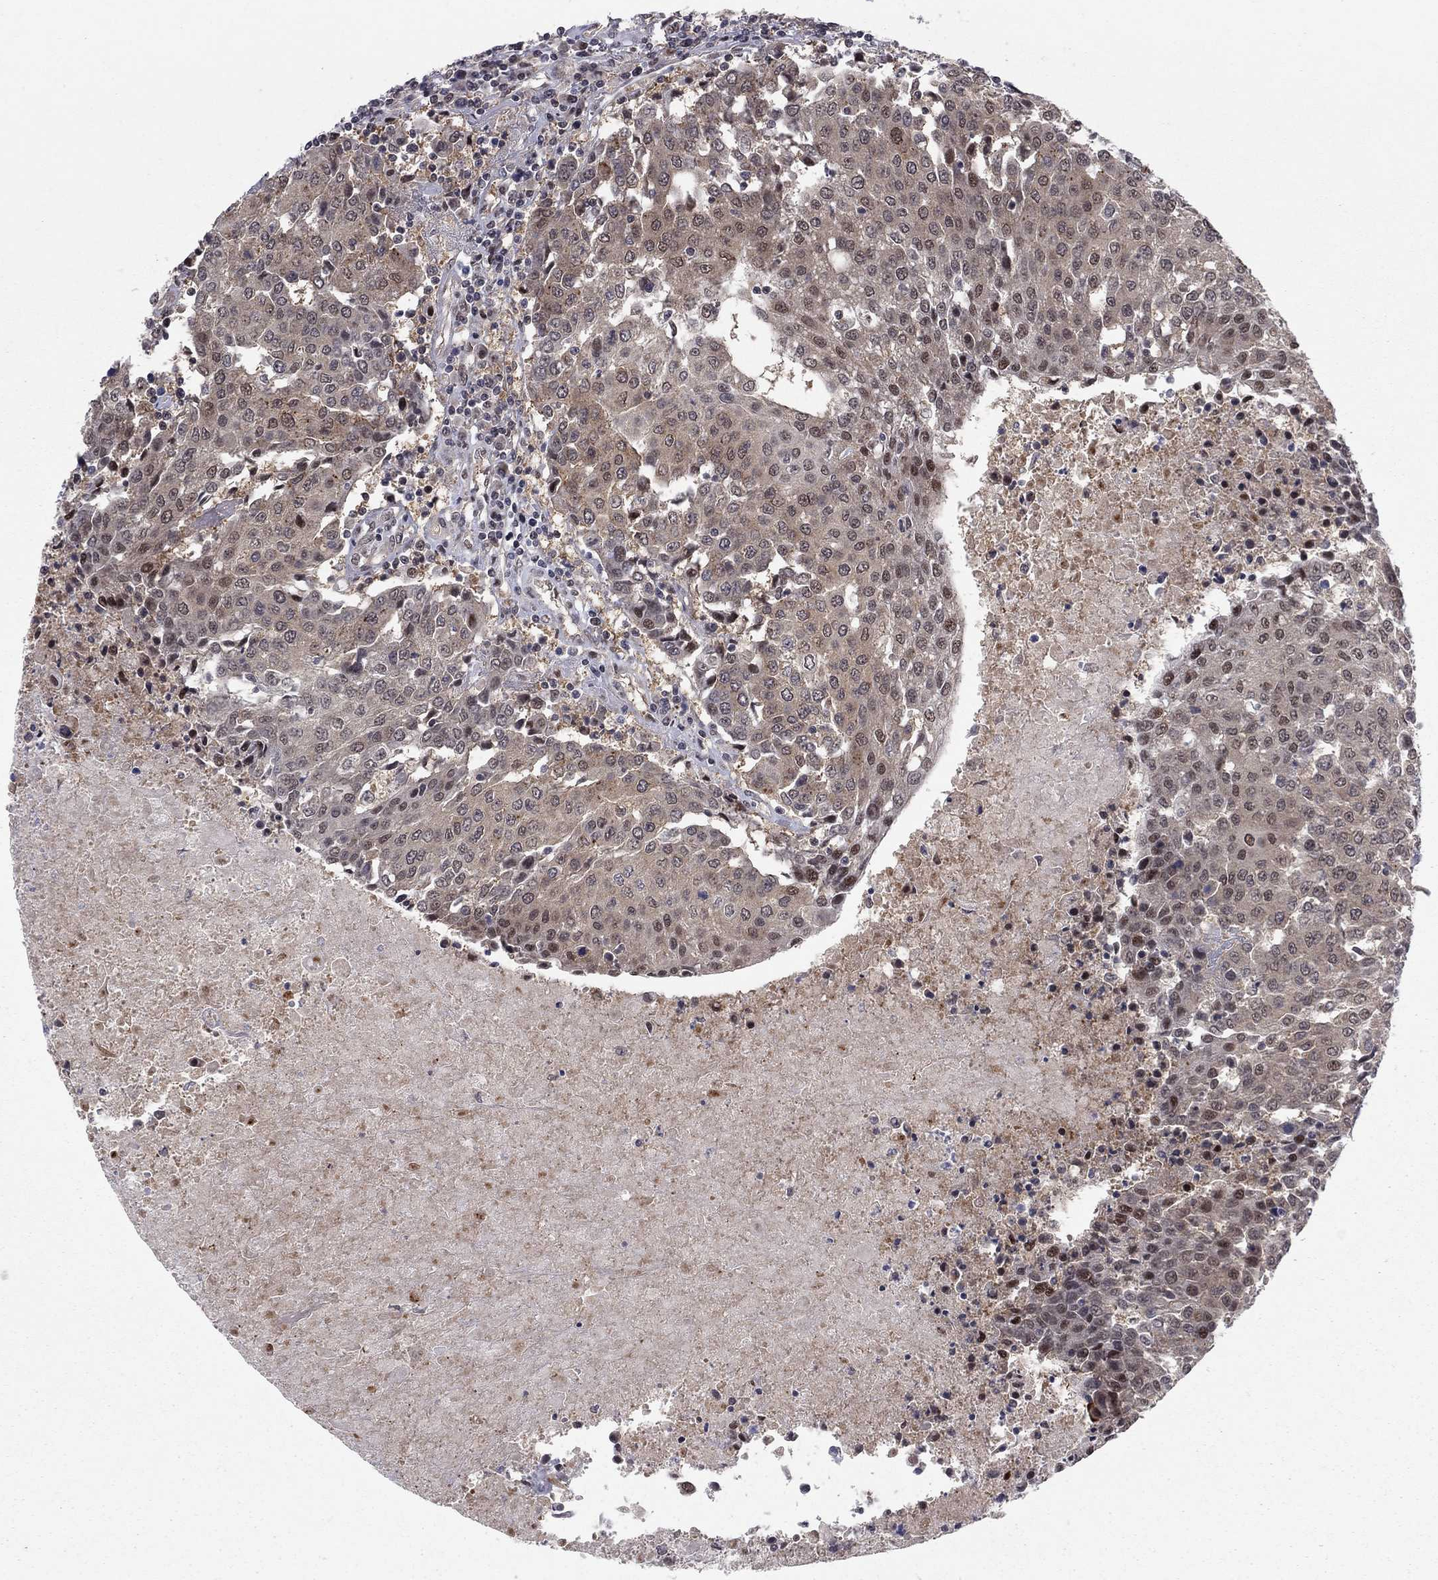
{"staining": {"intensity": "weak", "quantity": "25%-75%", "location": "cytoplasmic/membranous,nuclear"}, "tissue": "urothelial cancer", "cell_type": "Tumor cells", "image_type": "cancer", "snomed": [{"axis": "morphology", "description": "Urothelial carcinoma, High grade"}, {"axis": "topography", "description": "Urinary bladder"}], "caption": "Weak cytoplasmic/membranous and nuclear staining for a protein is present in about 25%-75% of tumor cells of urothelial cancer using immunohistochemistry (IHC).", "gene": "PSMC1", "patient": {"sex": "female", "age": 85}}